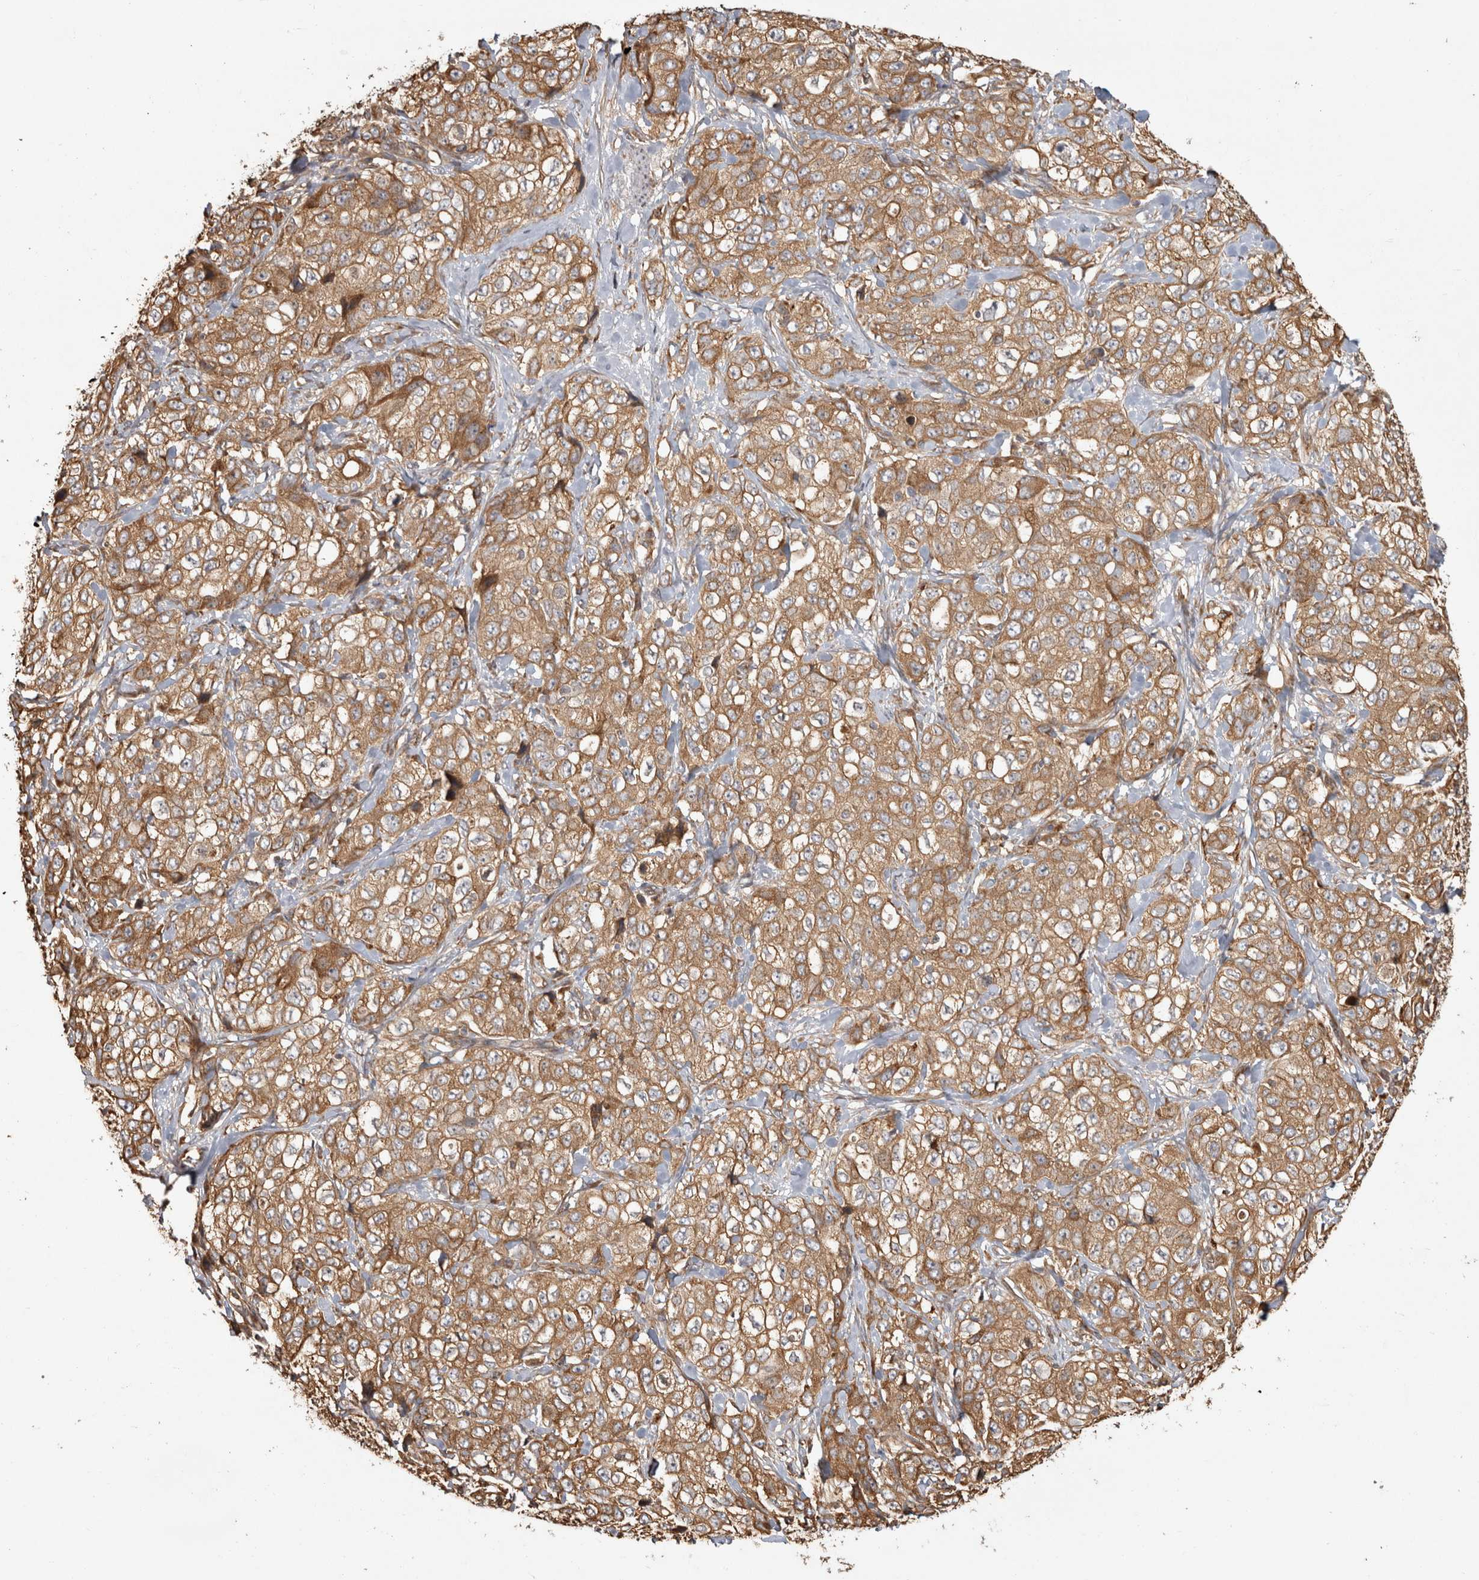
{"staining": {"intensity": "moderate", "quantity": ">75%", "location": "cytoplasmic/membranous"}, "tissue": "stomach cancer", "cell_type": "Tumor cells", "image_type": "cancer", "snomed": [{"axis": "morphology", "description": "Adenocarcinoma, NOS"}, {"axis": "topography", "description": "Stomach"}], "caption": "A brown stain labels moderate cytoplasmic/membranous positivity of a protein in human stomach cancer (adenocarcinoma) tumor cells.", "gene": "CAMSAP2", "patient": {"sex": "male", "age": 48}}